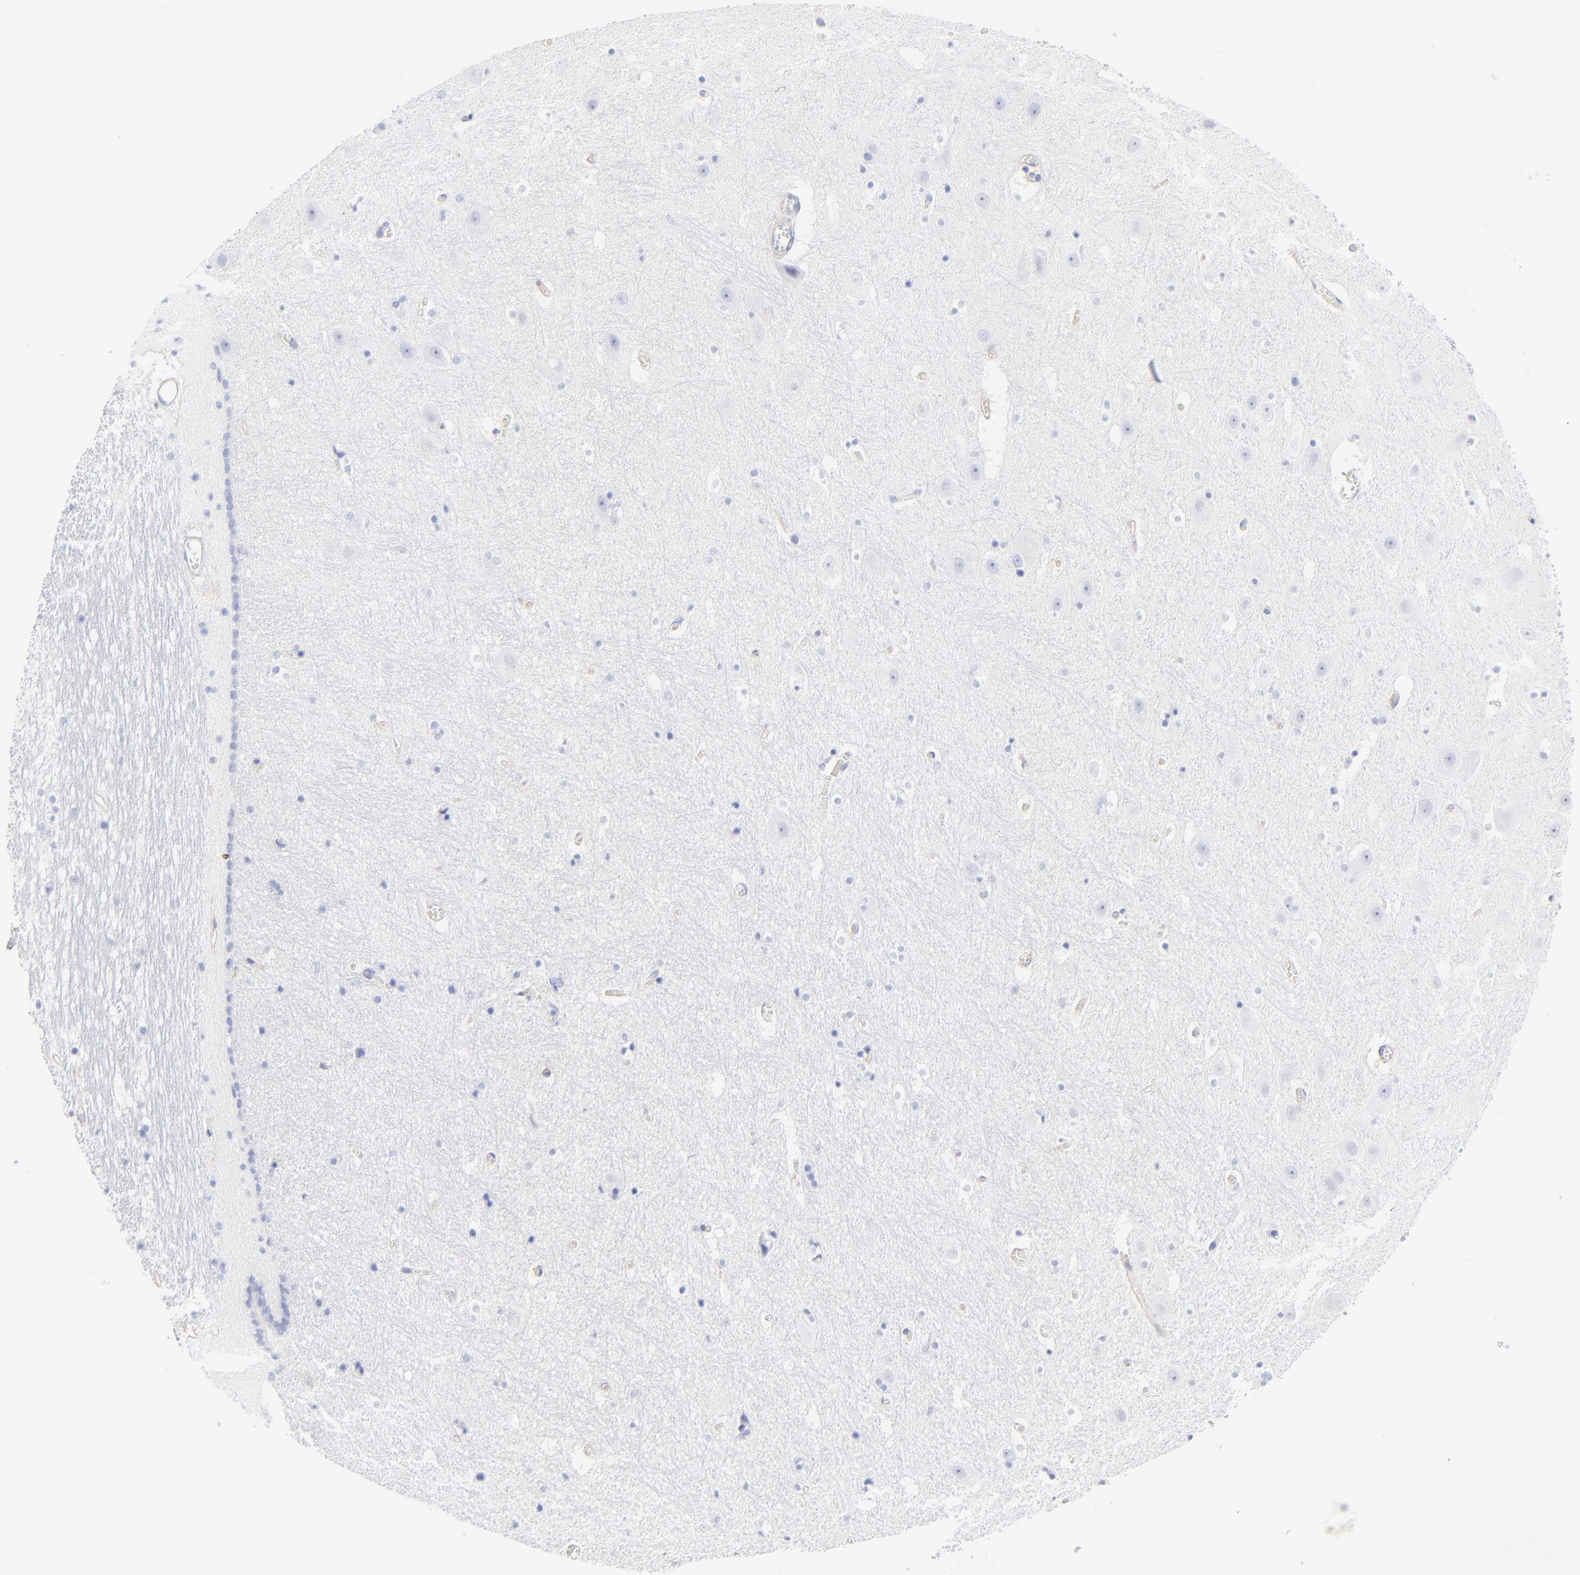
{"staining": {"intensity": "negative", "quantity": "none", "location": "none"}, "tissue": "hippocampus", "cell_type": "Glial cells", "image_type": "normal", "snomed": [{"axis": "morphology", "description": "Normal tissue, NOS"}, {"axis": "topography", "description": "Hippocampus"}], "caption": "This is a photomicrograph of immunohistochemistry staining of benign hippocampus, which shows no staining in glial cells. (Brightfield microscopy of DAB (3,3'-diaminobenzidine) IHC at high magnification).", "gene": "C1QTNF6", "patient": {"sex": "male", "age": 45}}